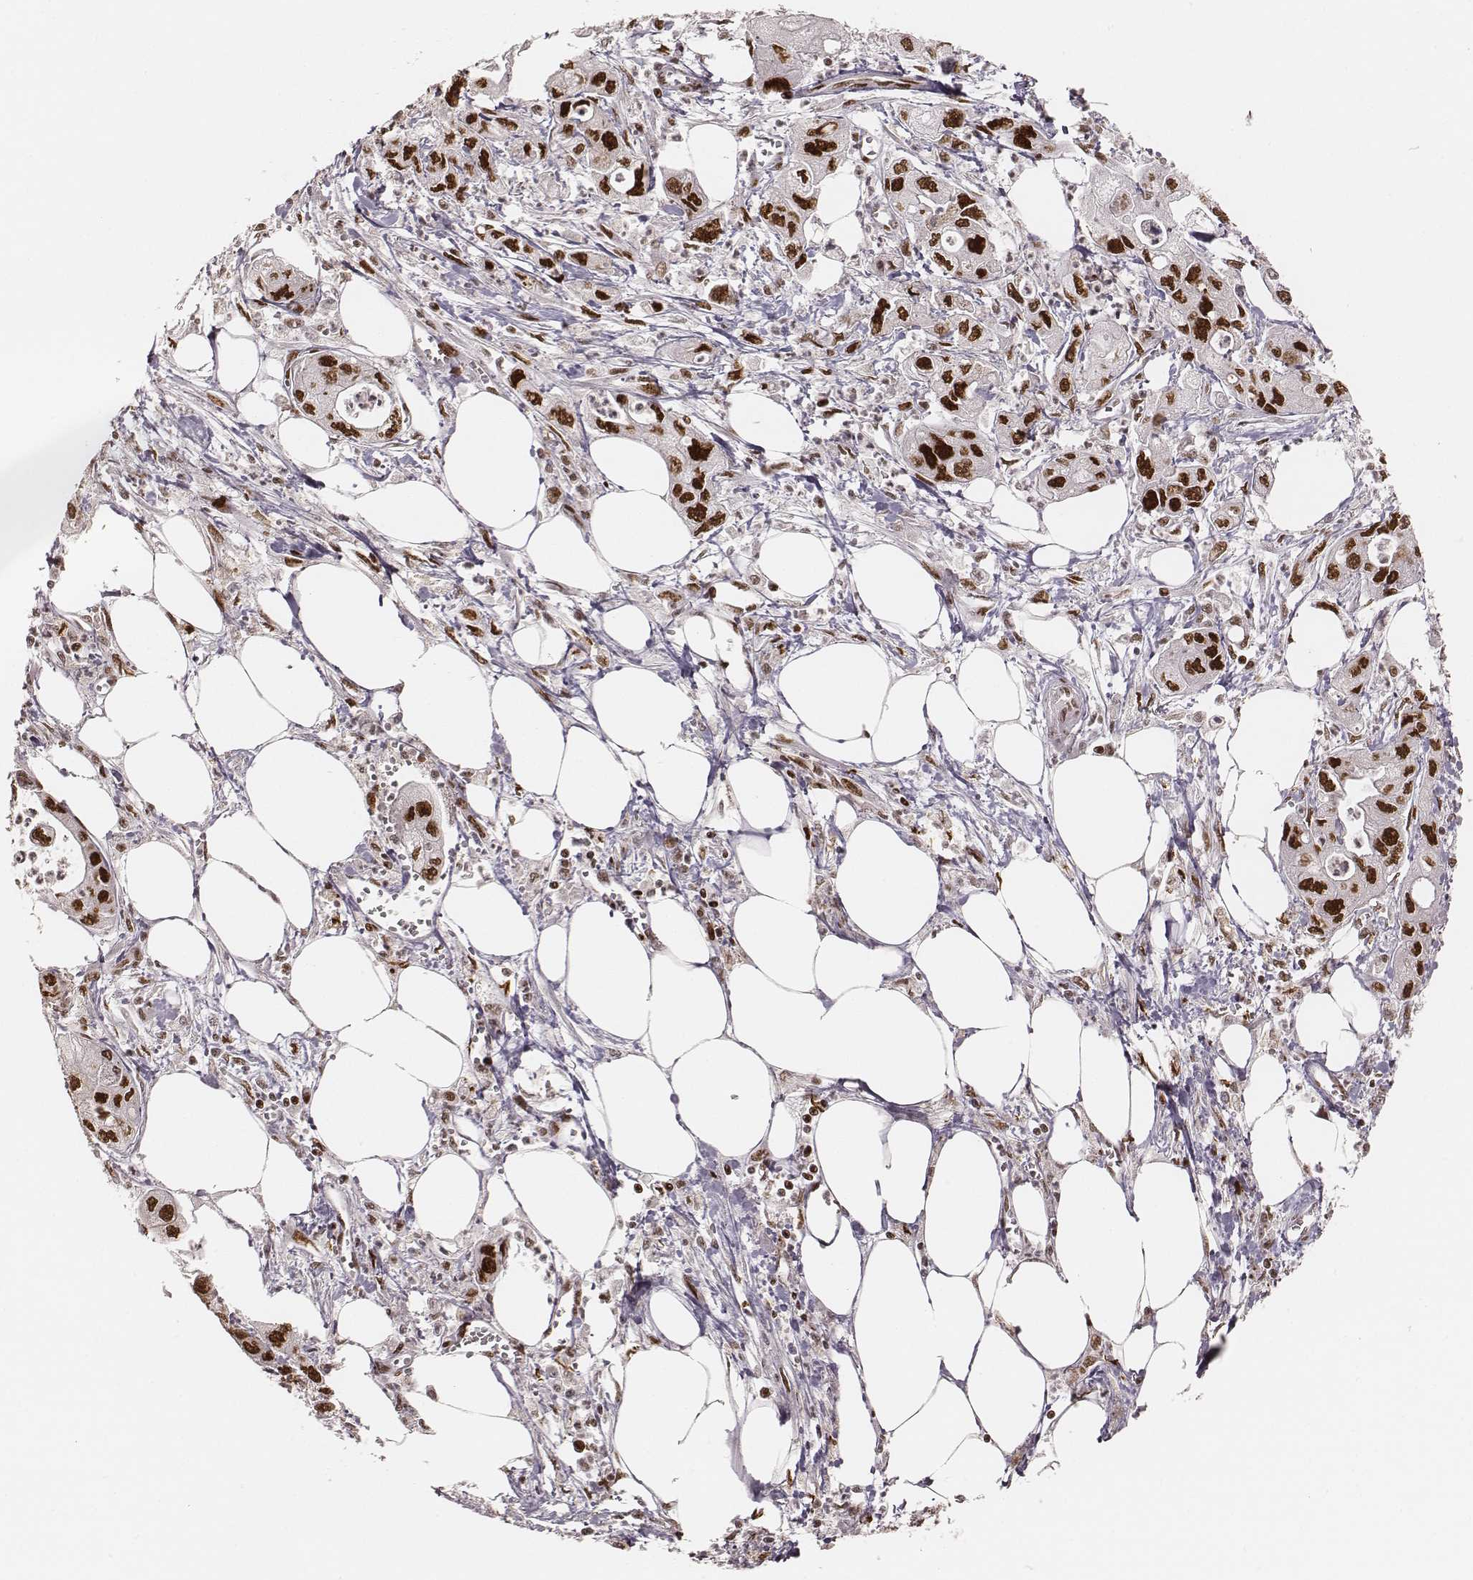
{"staining": {"intensity": "strong", "quantity": ">75%", "location": "nuclear"}, "tissue": "pancreatic cancer", "cell_type": "Tumor cells", "image_type": "cancer", "snomed": [{"axis": "morphology", "description": "Adenocarcinoma, NOS"}, {"axis": "topography", "description": "Pancreas"}], "caption": "This is a micrograph of immunohistochemistry staining of adenocarcinoma (pancreatic), which shows strong expression in the nuclear of tumor cells.", "gene": "HNRNPC", "patient": {"sex": "male", "age": 70}}